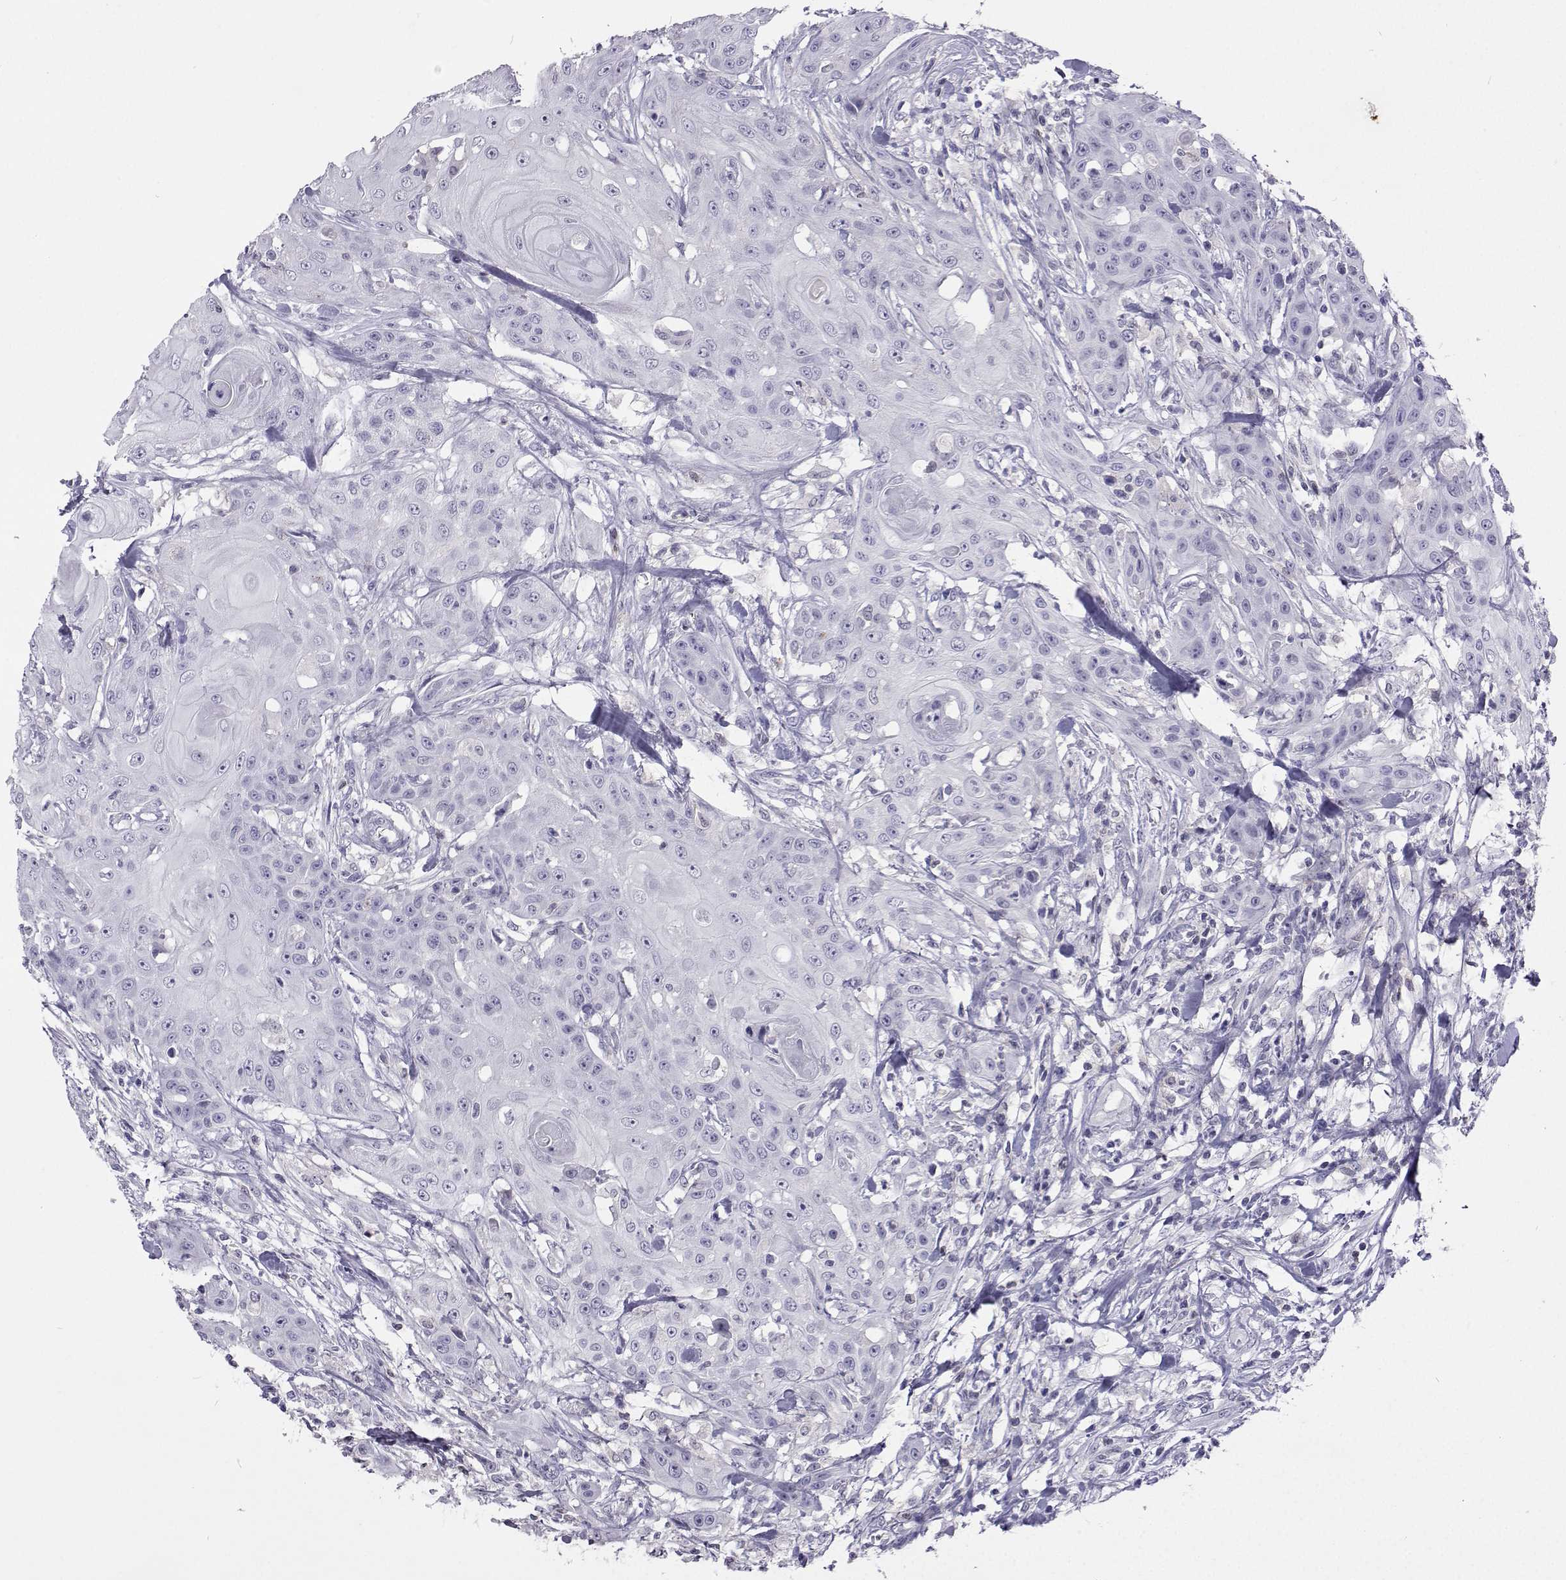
{"staining": {"intensity": "negative", "quantity": "none", "location": "none"}, "tissue": "head and neck cancer", "cell_type": "Tumor cells", "image_type": "cancer", "snomed": [{"axis": "morphology", "description": "Squamous cell carcinoma, NOS"}, {"axis": "topography", "description": "Oral tissue"}, {"axis": "topography", "description": "Head-Neck"}], "caption": "Immunohistochemistry of human head and neck squamous cell carcinoma shows no staining in tumor cells.", "gene": "GALM", "patient": {"sex": "female", "age": 55}}